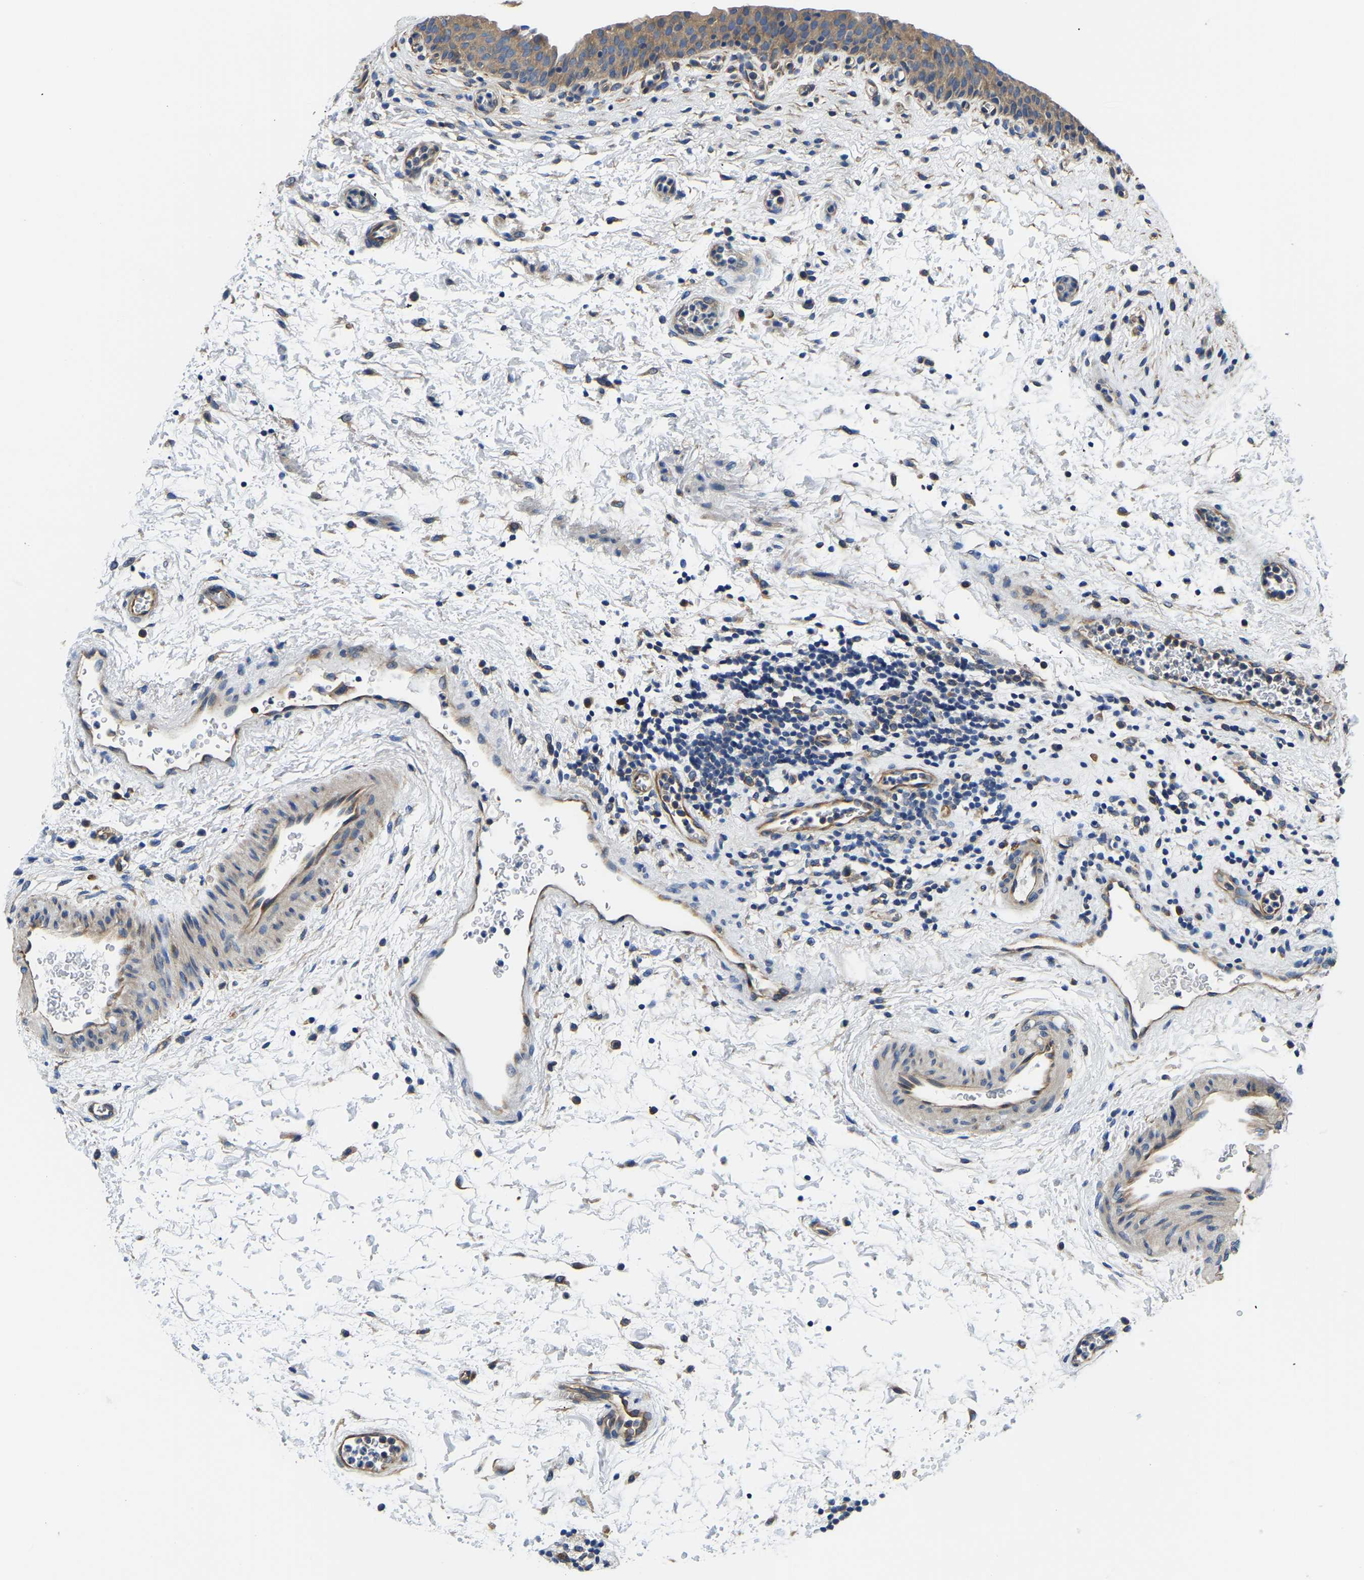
{"staining": {"intensity": "moderate", "quantity": ">75%", "location": "cytoplasmic/membranous"}, "tissue": "urinary bladder", "cell_type": "Urothelial cells", "image_type": "normal", "snomed": [{"axis": "morphology", "description": "Normal tissue, NOS"}, {"axis": "topography", "description": "Urinary bladder"}], "caption": "Unremarkable urinary bladder shows moderate cytoplasmic/membranous staining in about >75% of urothelial cells, visualized by immunohistochemistry.", "gene": "CSDE1", "patient": {"sex": "male", "age": 37}}